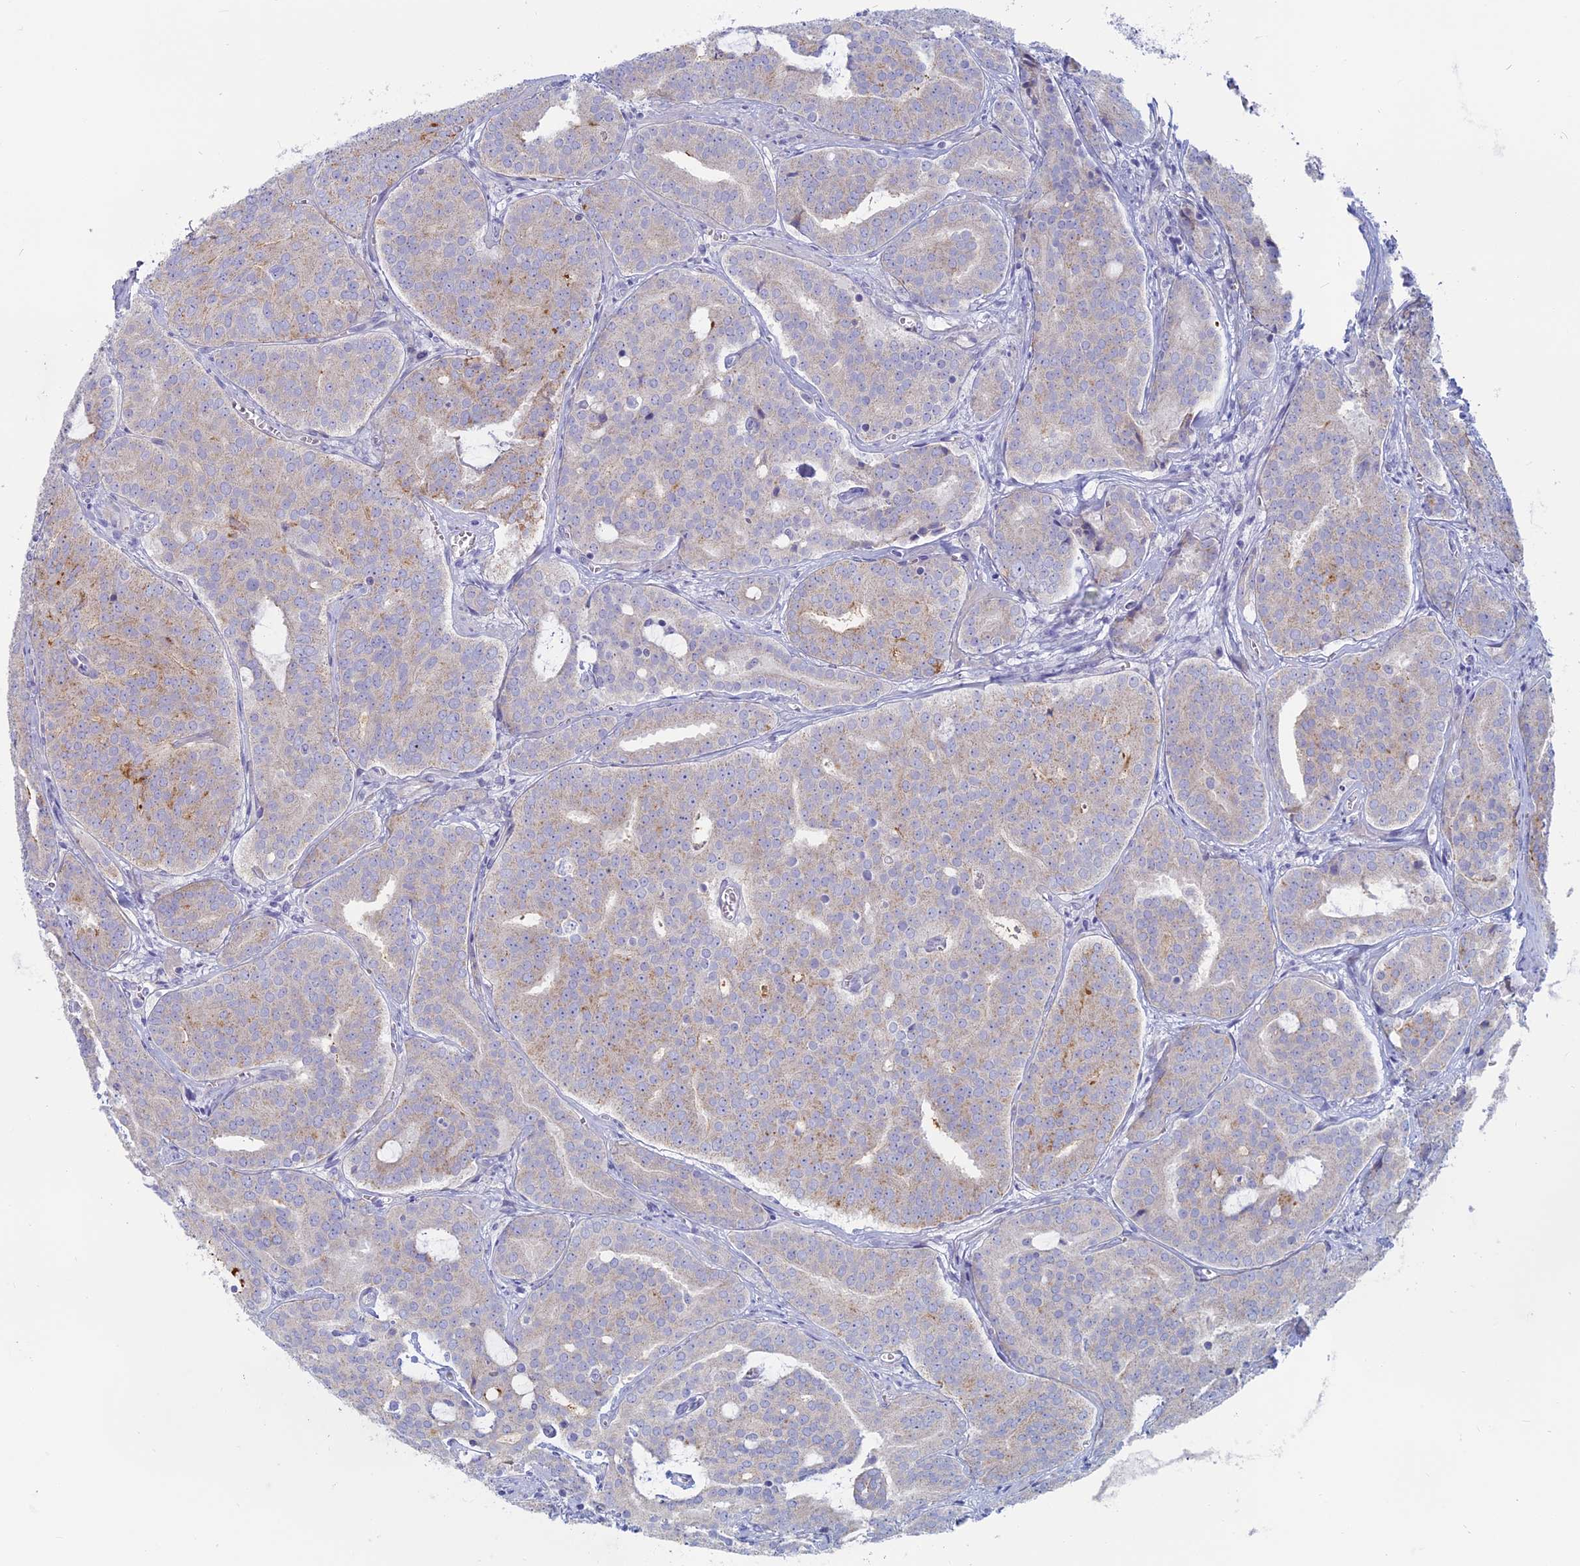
{"staining": {"intensity": "weak", "quantity": "<25%", "location": "cytoplasmic/membranous"}, "tissue": "prostate cancer", "cell_type": "Tumor cells", "image_type": "cancer", "snomed": [{"axis": "morphology", "description": "Adenocarcinoma, High grade"}, {"axis": "topography", "description": "Prostate"}], "caption": "Tumor cells show no significant protein positivity in prostate cancer (adenocarcinoma (high-grade)).", "gene": "TBC1D30", "patient": {"sex": "male", "age": 55}}